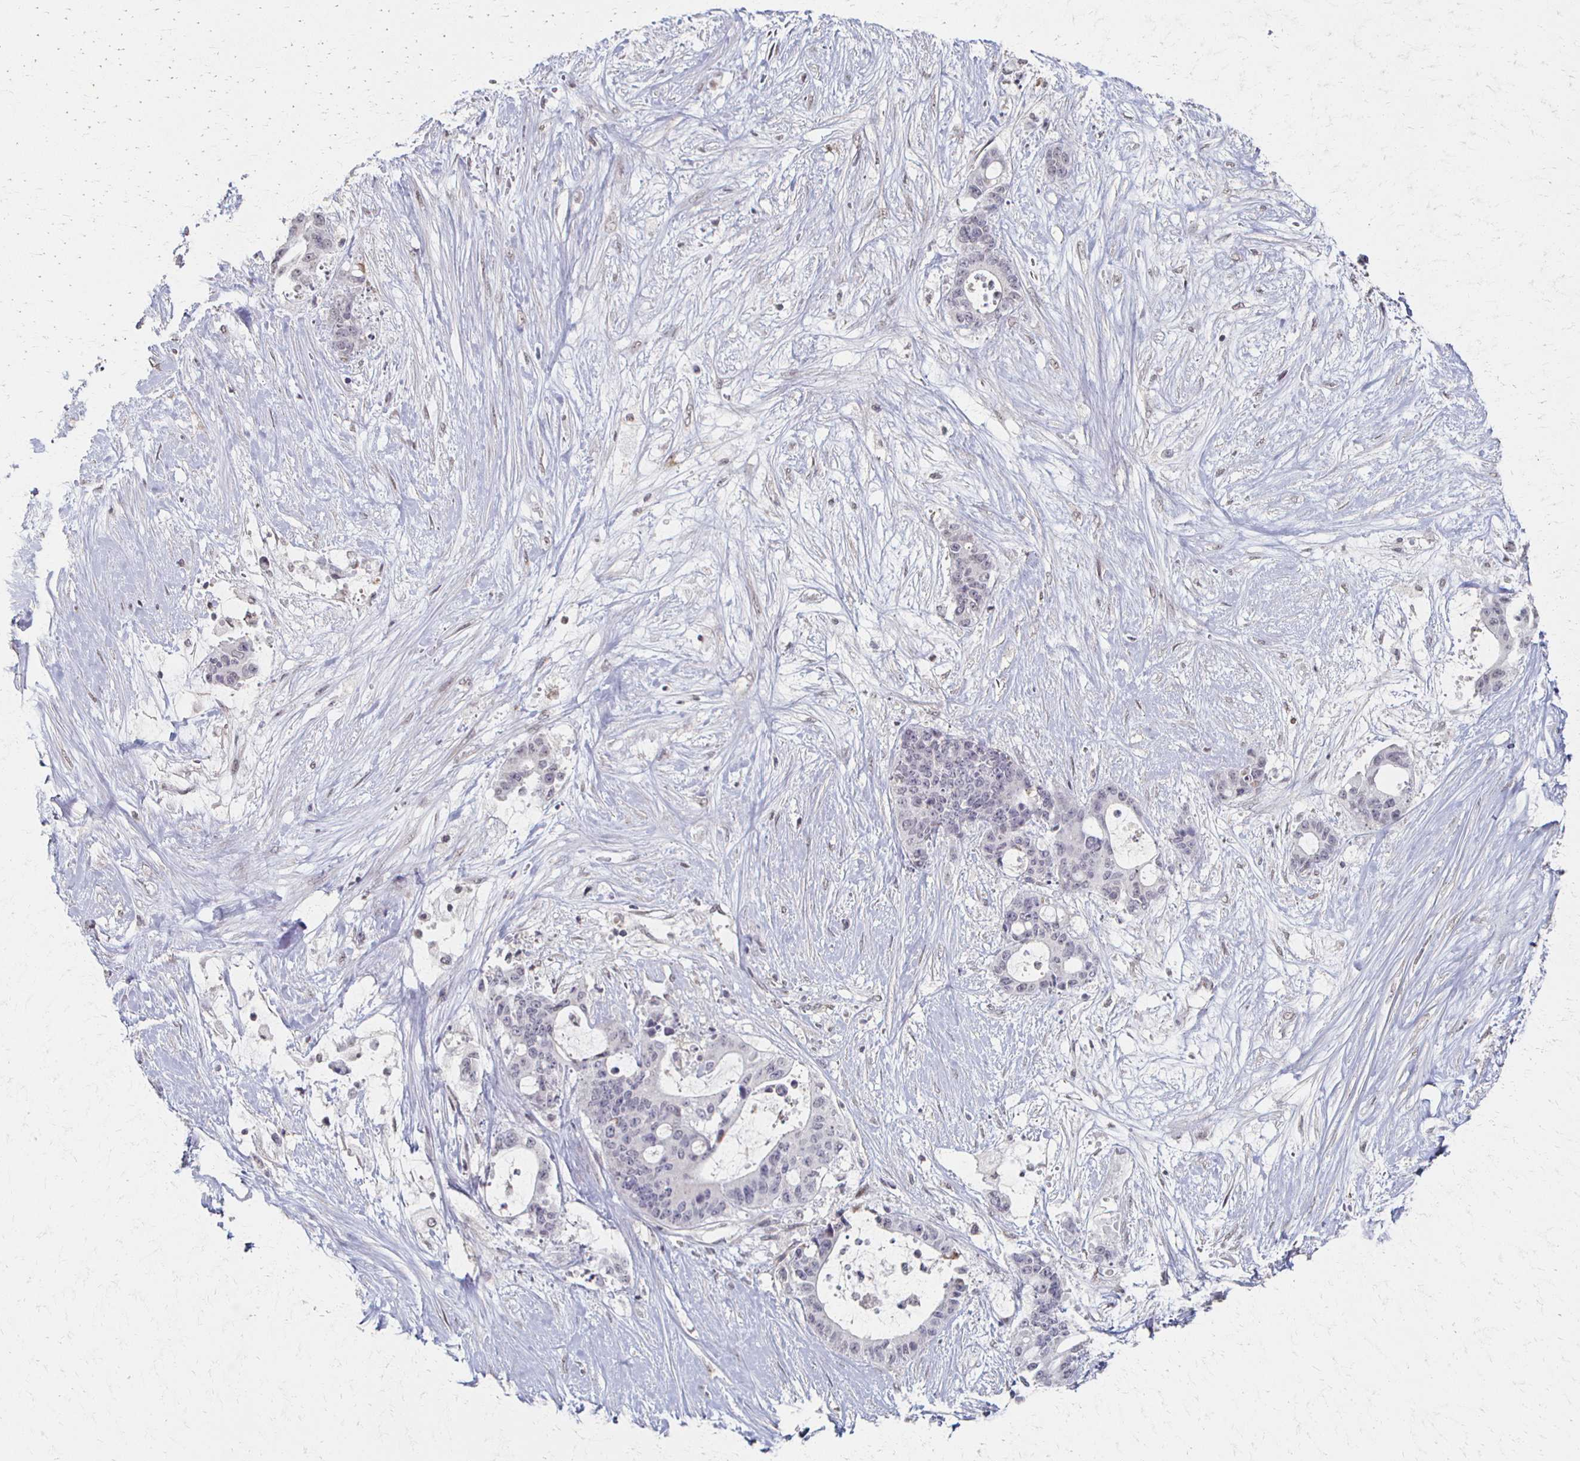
{"staining": {"intensity": "negative", "quantity": "none", "location": "none"}, "tissue": "liver cancer", "cell_type": "Tumor cells", "image_type": "cancer", "snomed": [{"axis": "morphology", "description": "Normal tissue, NOS"}, {"axis": "morphology", "description": "Cholangiocarcinoma"}, {"axis": "topography", "description": "Liver"}, {"axis": "topography", "description": "Peripheral nerve tissue"}], "caption": "Immunohistochemistry (IHC) image of cholangiocarcinoma (liver) stained for a protein (brown), which exhibits no staining in tumor cells. (Brightfield microscopy of DAB IHC at high magnification).", "gene": "DAB1", "patient": {"sex": "female", "age": 73}}